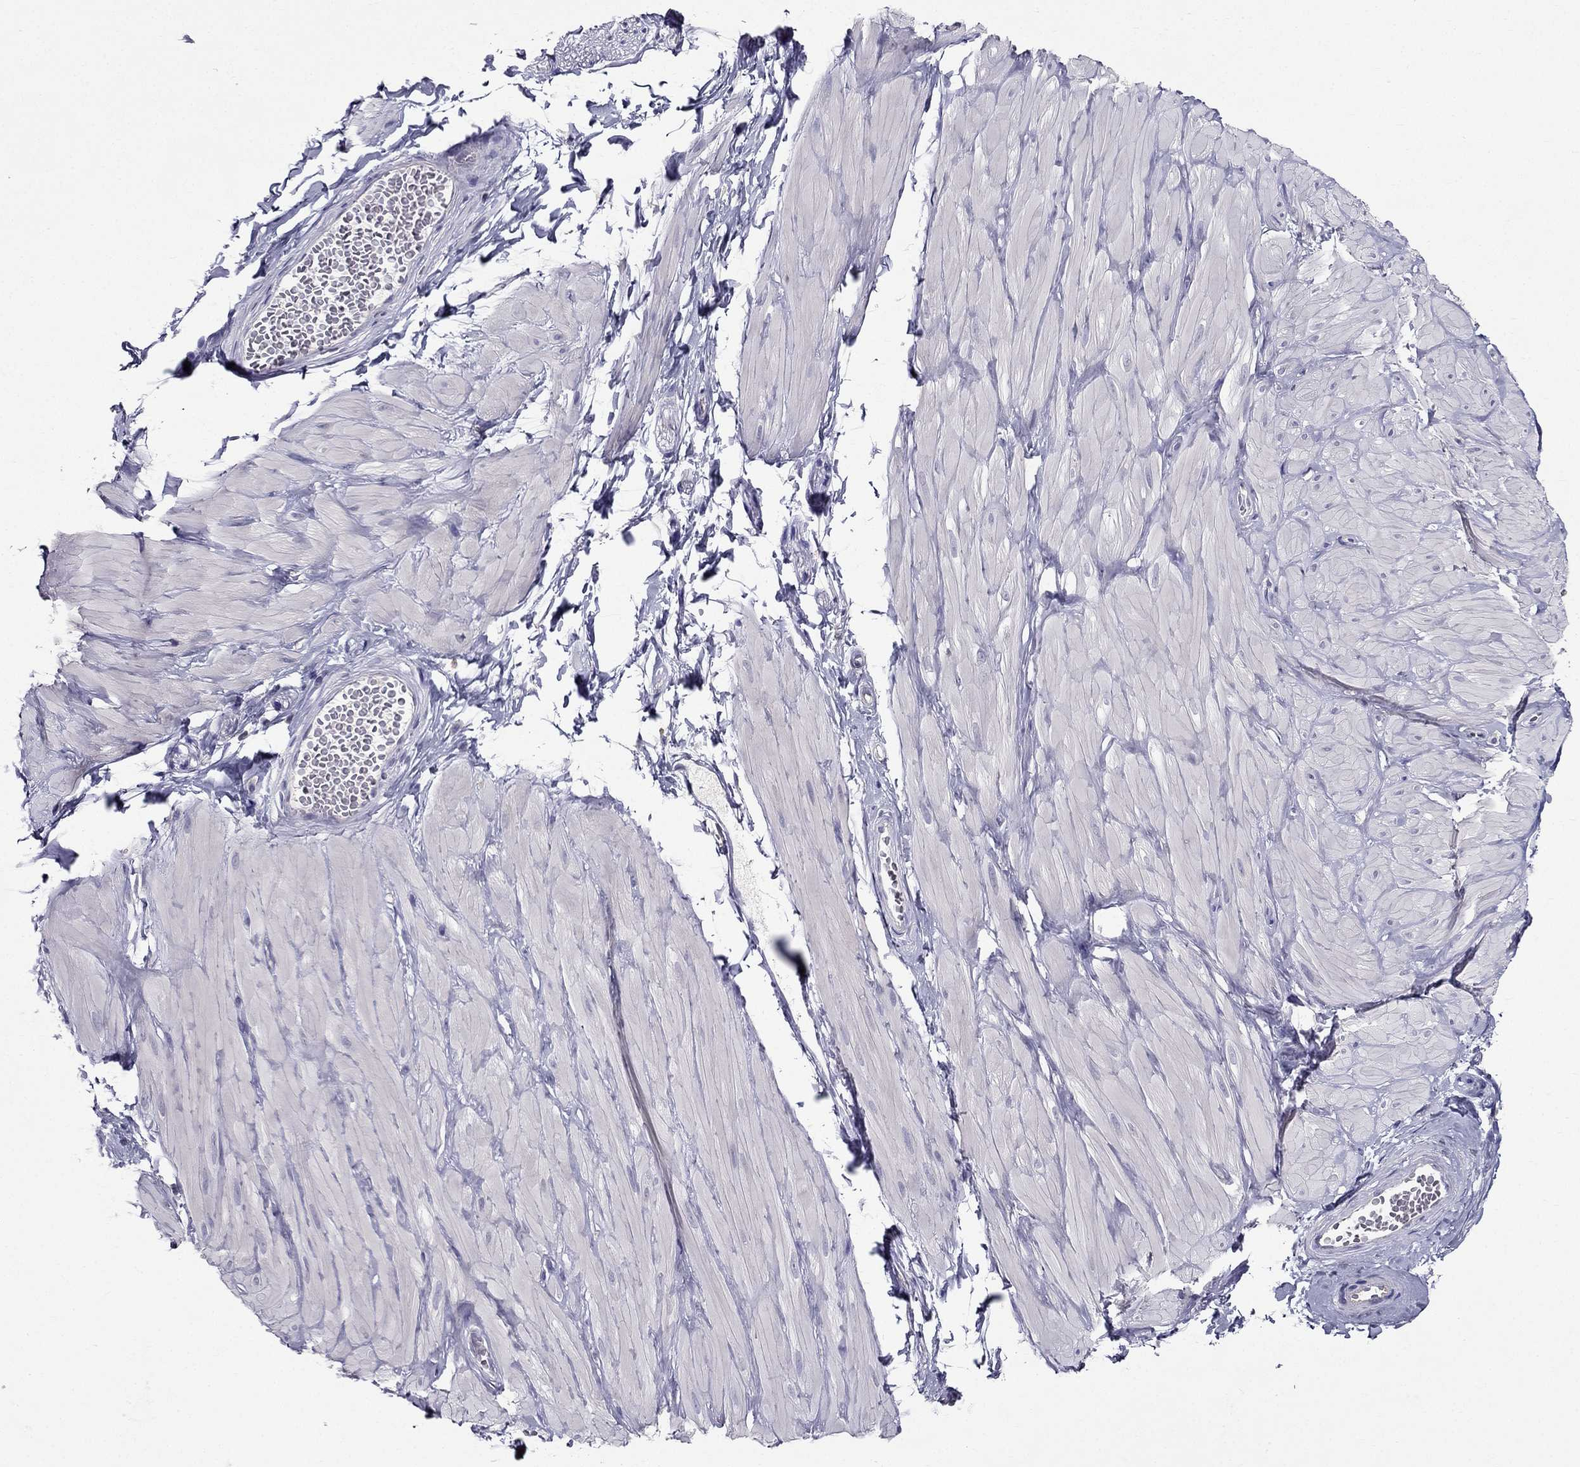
{"staining": {"intensity": "negative", "quantity": "none", "location": "none"}, "tissue": "adipose tissue", "cell_type": "Adipocytes", "image_type": "normal", "snomed": [{"axis": "morphology", "description": "Normal tissue, NOS"}, {"axis": "topography", "description": "Smooth muscle"}, {"axis": "topography", "description": "Peripheral nerve tissue"}], "caption": "This image is of normal adipose tissue stained with immunohistochemistry to label a protein in brown with the nuclei are counter-stained blue. There is no expression in adipocytes. (Brightfield microscopy of DAB immunohistochemistry at high magnification).", "gene": "AAK1", "patient": {"sex": "male", "age": 22}}